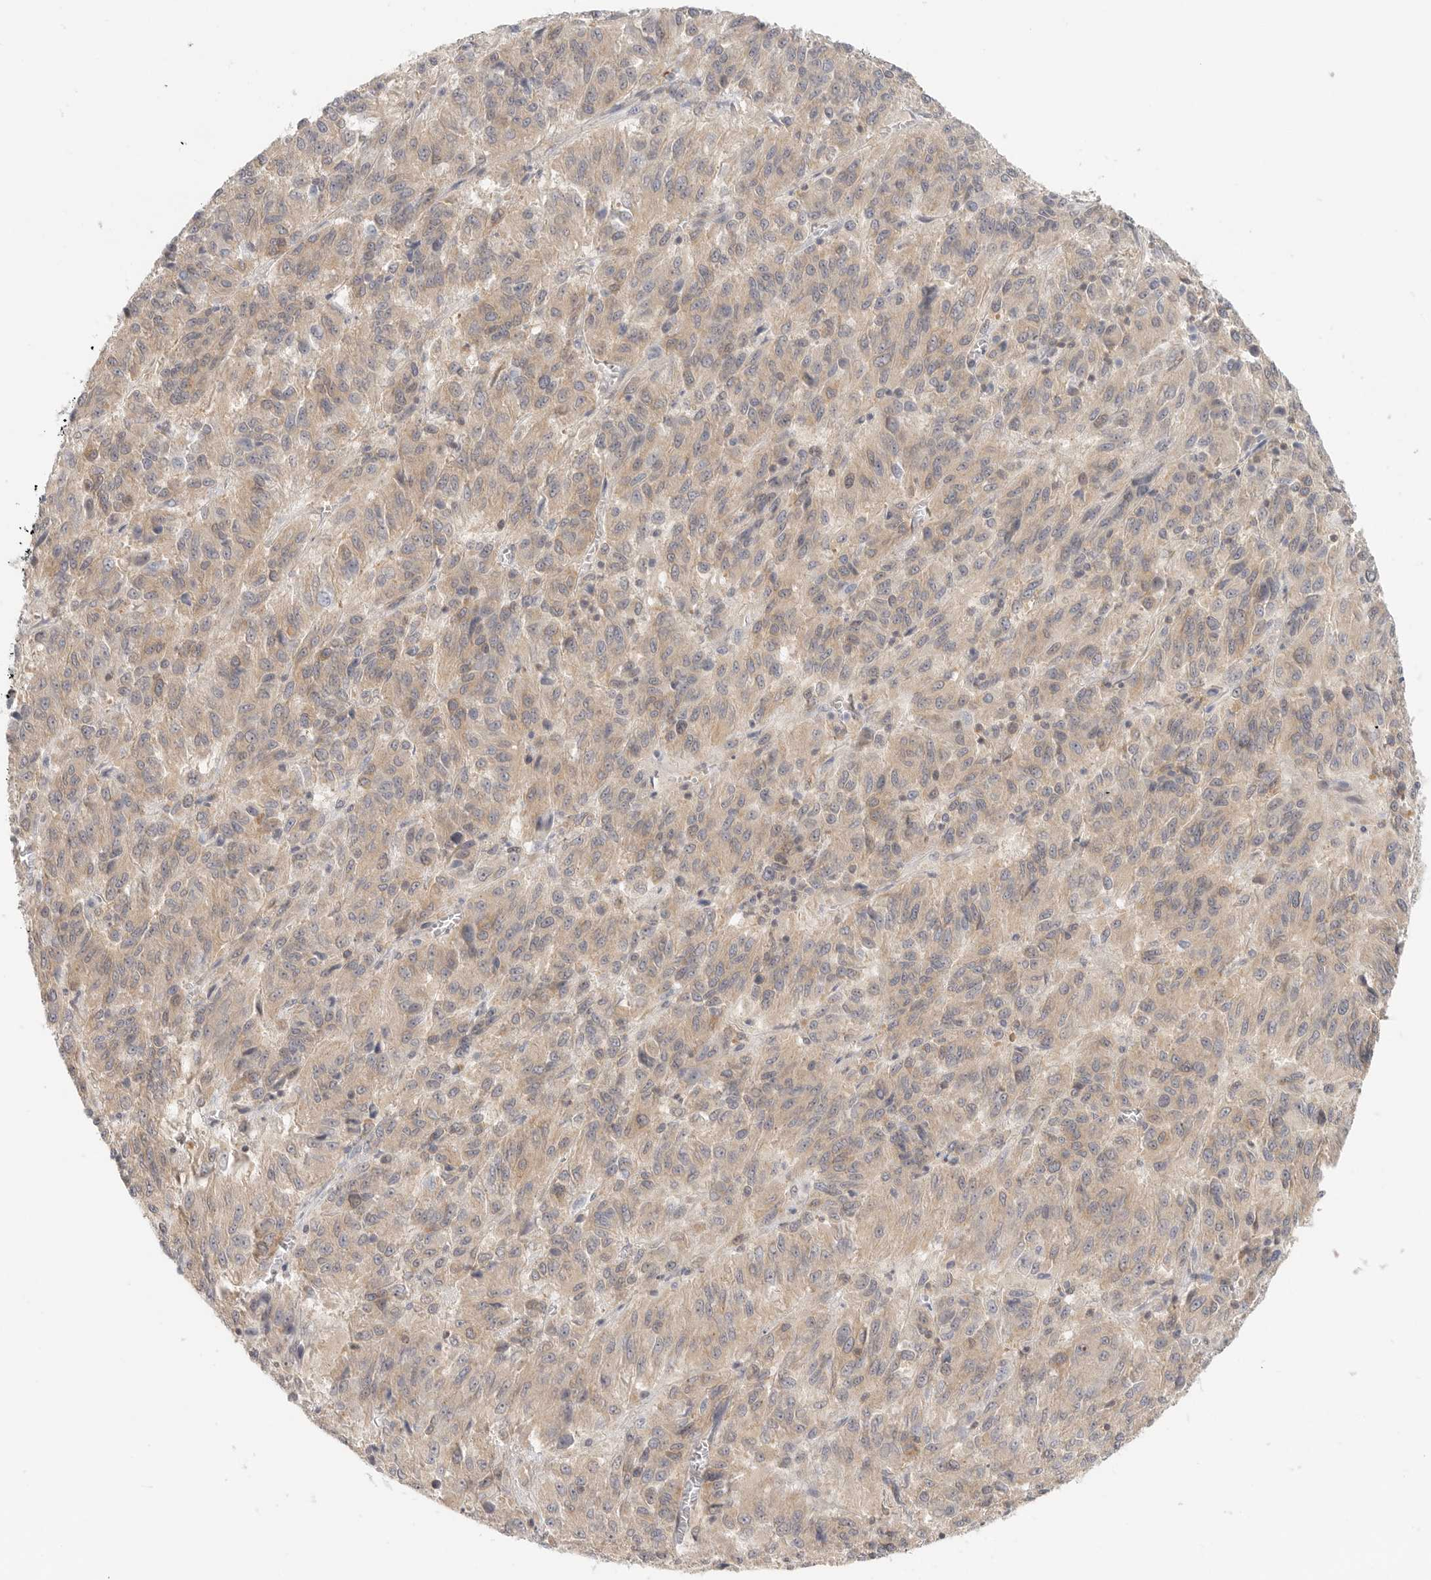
{"staining": {"intensity": "weak", "quantity": ">75%", "location": "cytoplasmic/membranous"}, "tissue": "melanoma", "cell_type": "Tumor cells", "image_type": "cancer", "snomed": [{"axis": "morphology", "description": "Malignant melanoma, Metastatic site"}, {"axis": "topography", "description": "Lung"}], "caption": "IHC micrograph of human malignant melanoma (metastatic site) stained for a protein (brown), which demonstrates low levels of weak cytoplasmic/membranous expression in about >75% of tumor cells.", "gene": "HDAC6", "patient": {"sex": "male", "age": 64}}